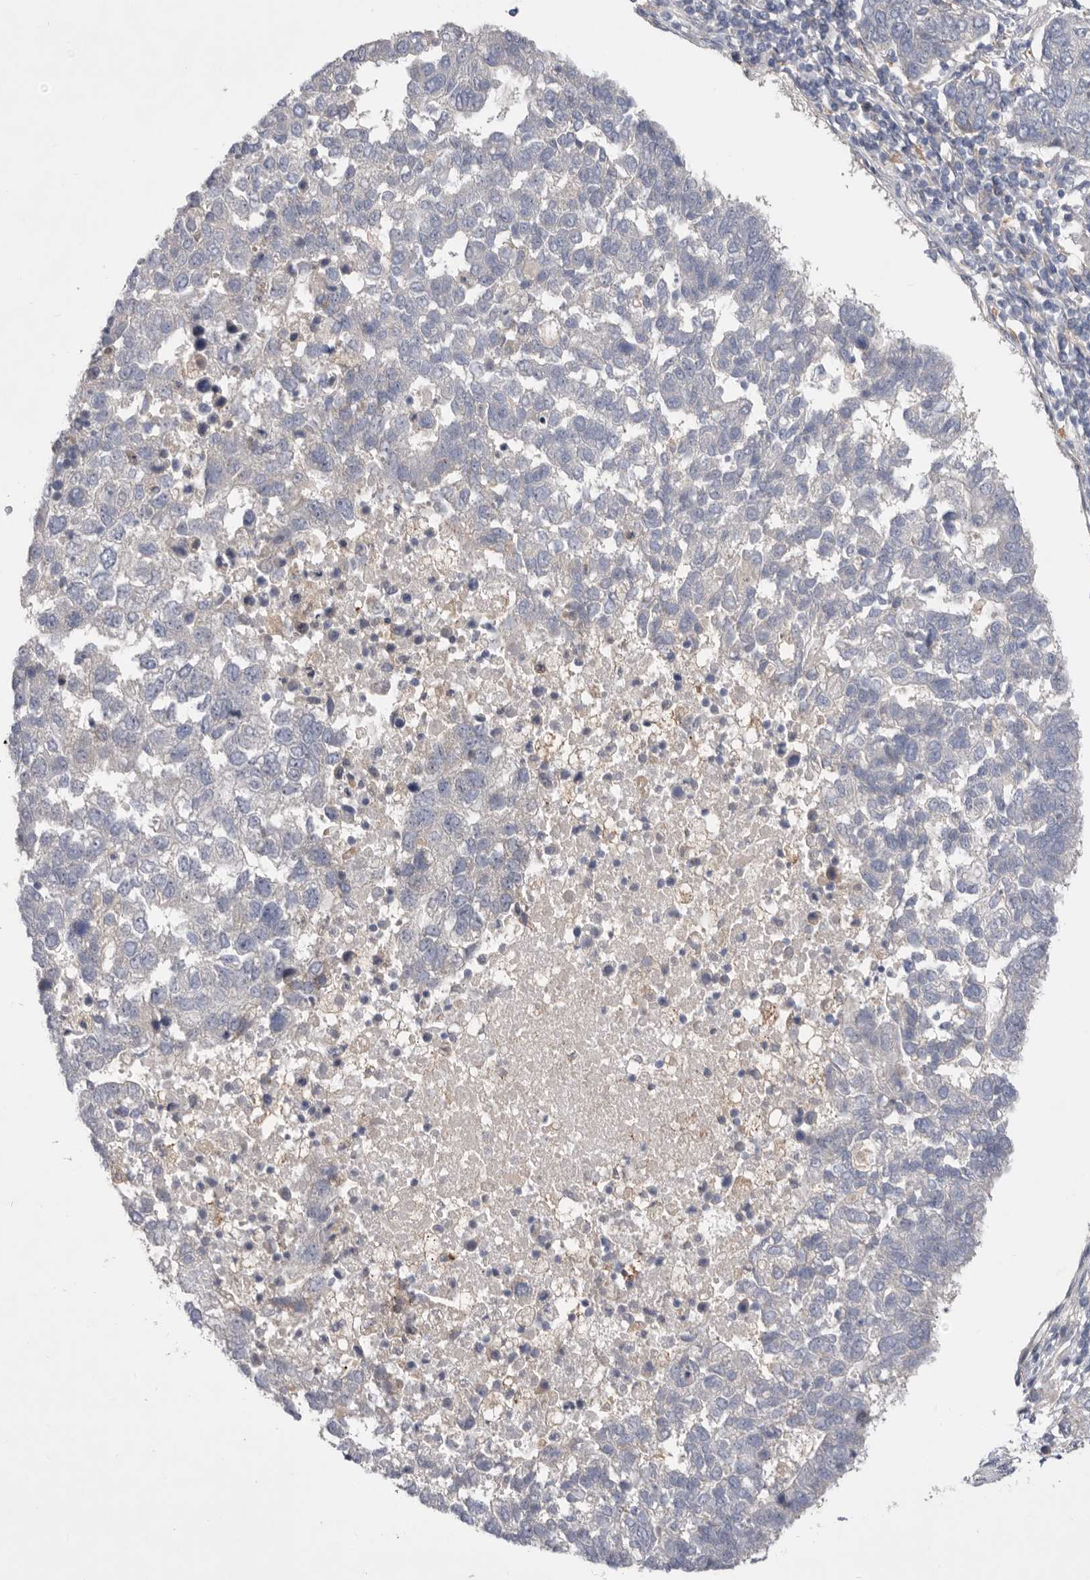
{"staining": {"intensity": "negative", "quantity": "none", "location": "none"}, "tissue": "pancreatic cancer", "cell_type": "Tumor cells", "image_type": "cancer", "snomed": [{"axis": "morphology", "description": "Adenocarcinoma, NOS"}, {"axis": "topography", "description": "Pancreas"}], "caption": "Pancreatic adenocarcinoma was stained to show a protein in brown. There is no significant staining in tumor cells. Brightfield microscopy of IHC stained with DAB (3,3'-diaminobenzidine) (brown) and hematoxylin (blue), captured at high magnification.", "gene": "MTFR1L", "patient": {"sex": "female", "age": 61}}